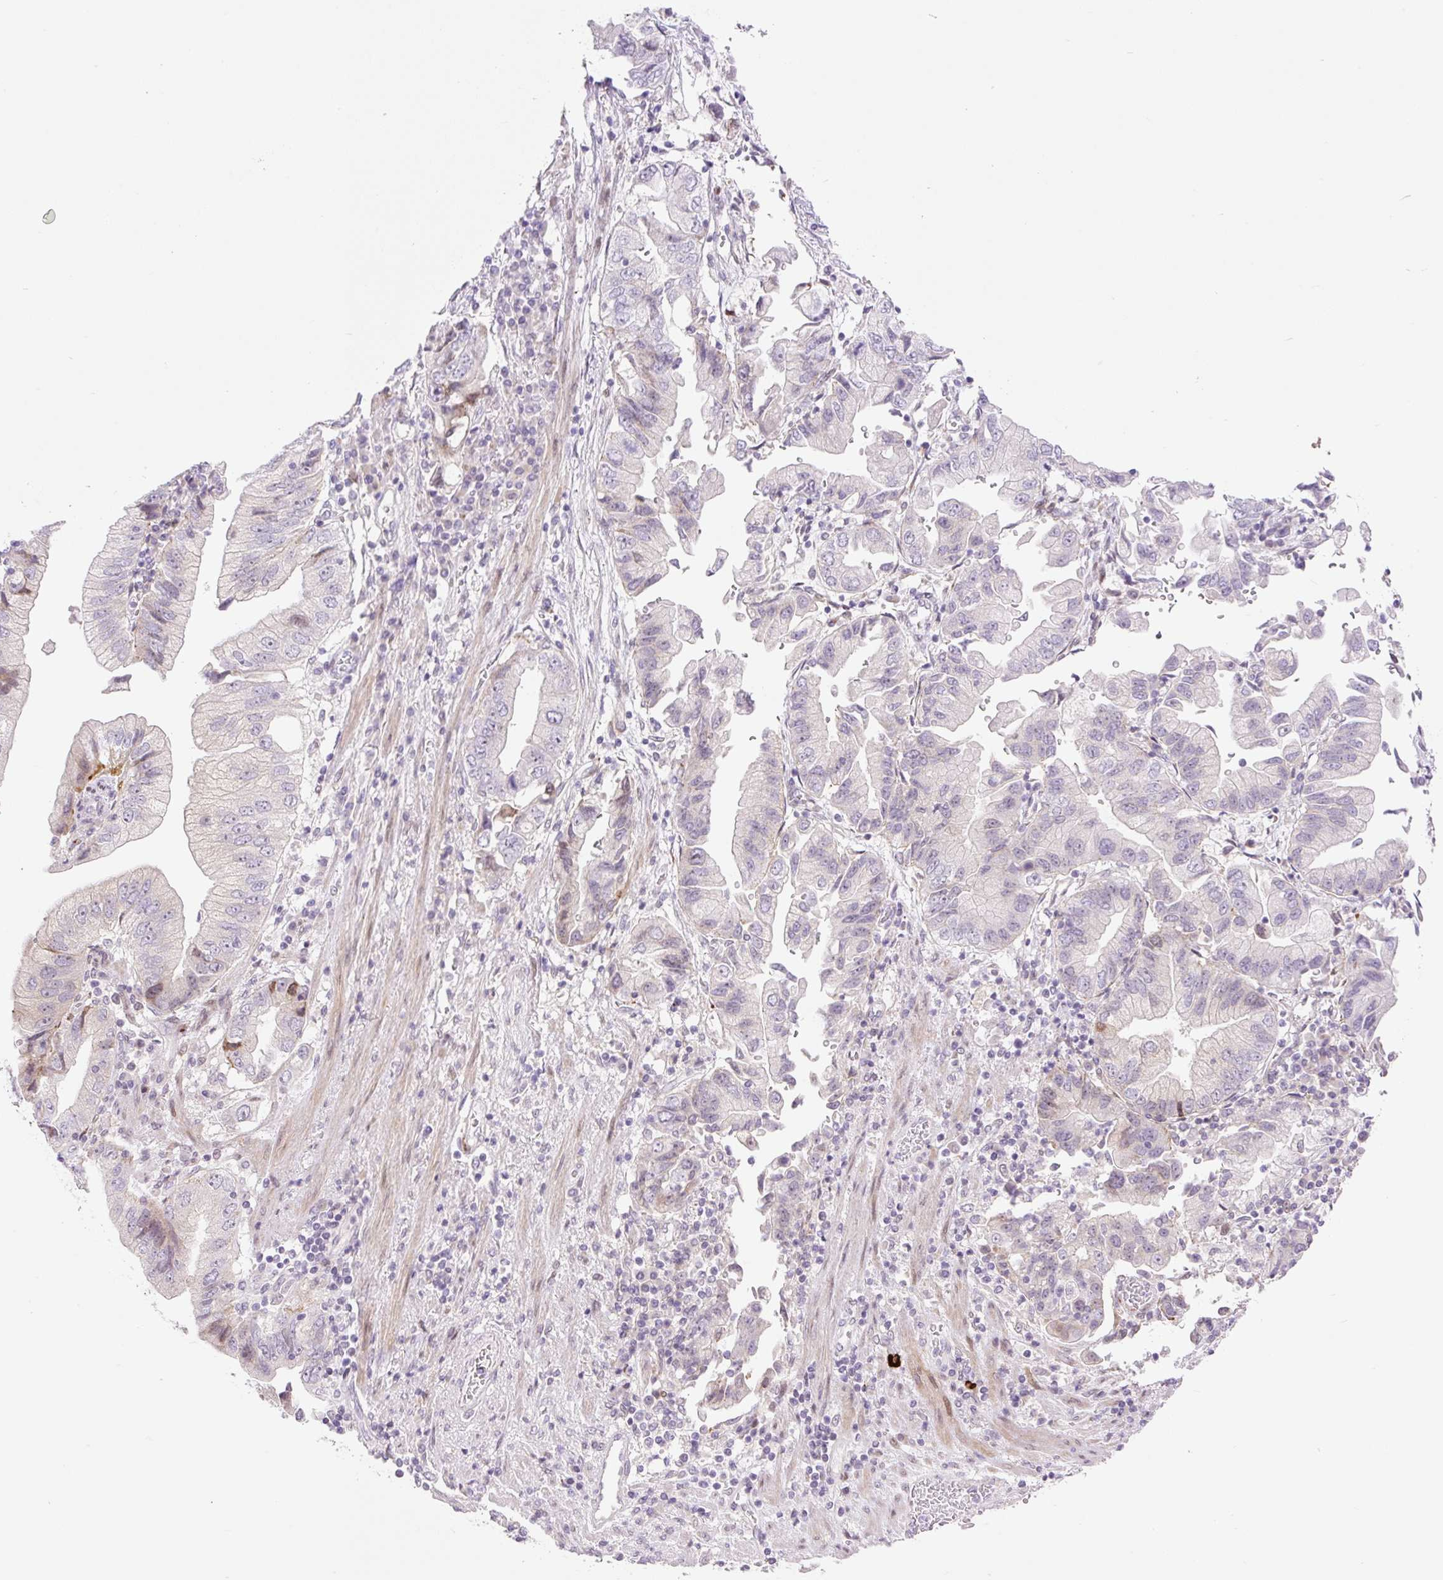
{"staining": {"intensity": "negative", "quantity": "none", "location": "none"}, "tissue": "stomach cancer", "cell_type": "Tumor cells", "image_type": "cancer", "snomed": [{"axis": "morphology", "description": "Adenocarcinoma, NOS"}, {"axis": "topography", "description": "Stomach"}], "caption": "IHC of stomach cancer demonstrates no positivity in tumor cells. The staining is performed using DAB brown chromogen with nuclei counter-stained in using hematoxylin.", "gene": "ZFP41", "patient": {"sex": "male", "age": 62}}